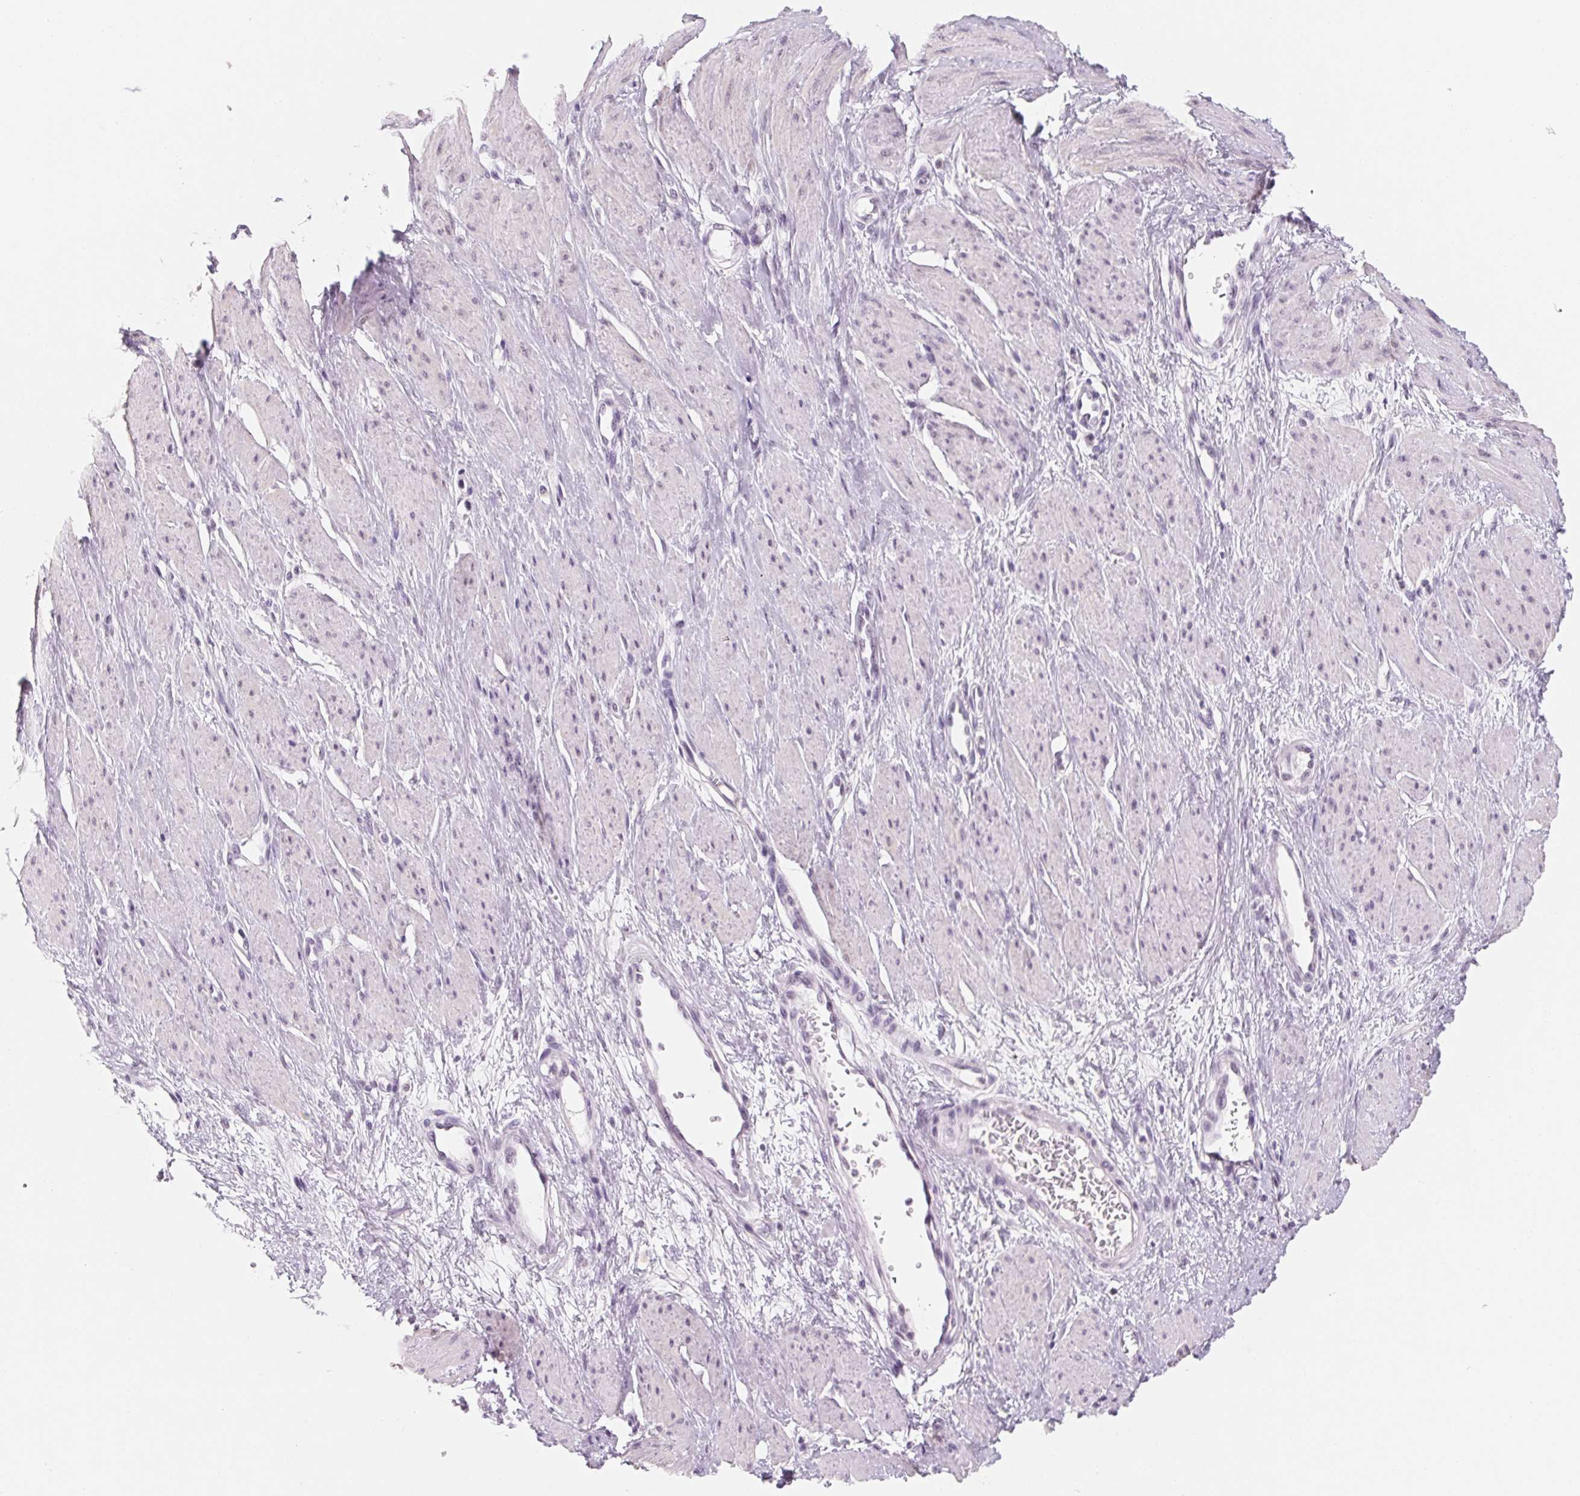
{"staining": {"intensity": "negative", "quantity": "none", "location": "none"}, "tissue": "smooth muscle", "cell_type": "Smooth muscle cells", "image_type": "normal", "snomed": [{"axis": "morphology", "description": "Normal tissue, NOS"}, {"axis": "topography", "description": "Smooth muscle"}, {"axis": "topography", "description": "Uterus"}], "caption": "DAB (3,3'-diaminobenzidine) immunohistochemical staining of unremarkable smooth muscle demonstrates no significant expression in smooth muscle cells.", "gene": "ZIC4", "patient": {"sex": "female", "age": 39}}